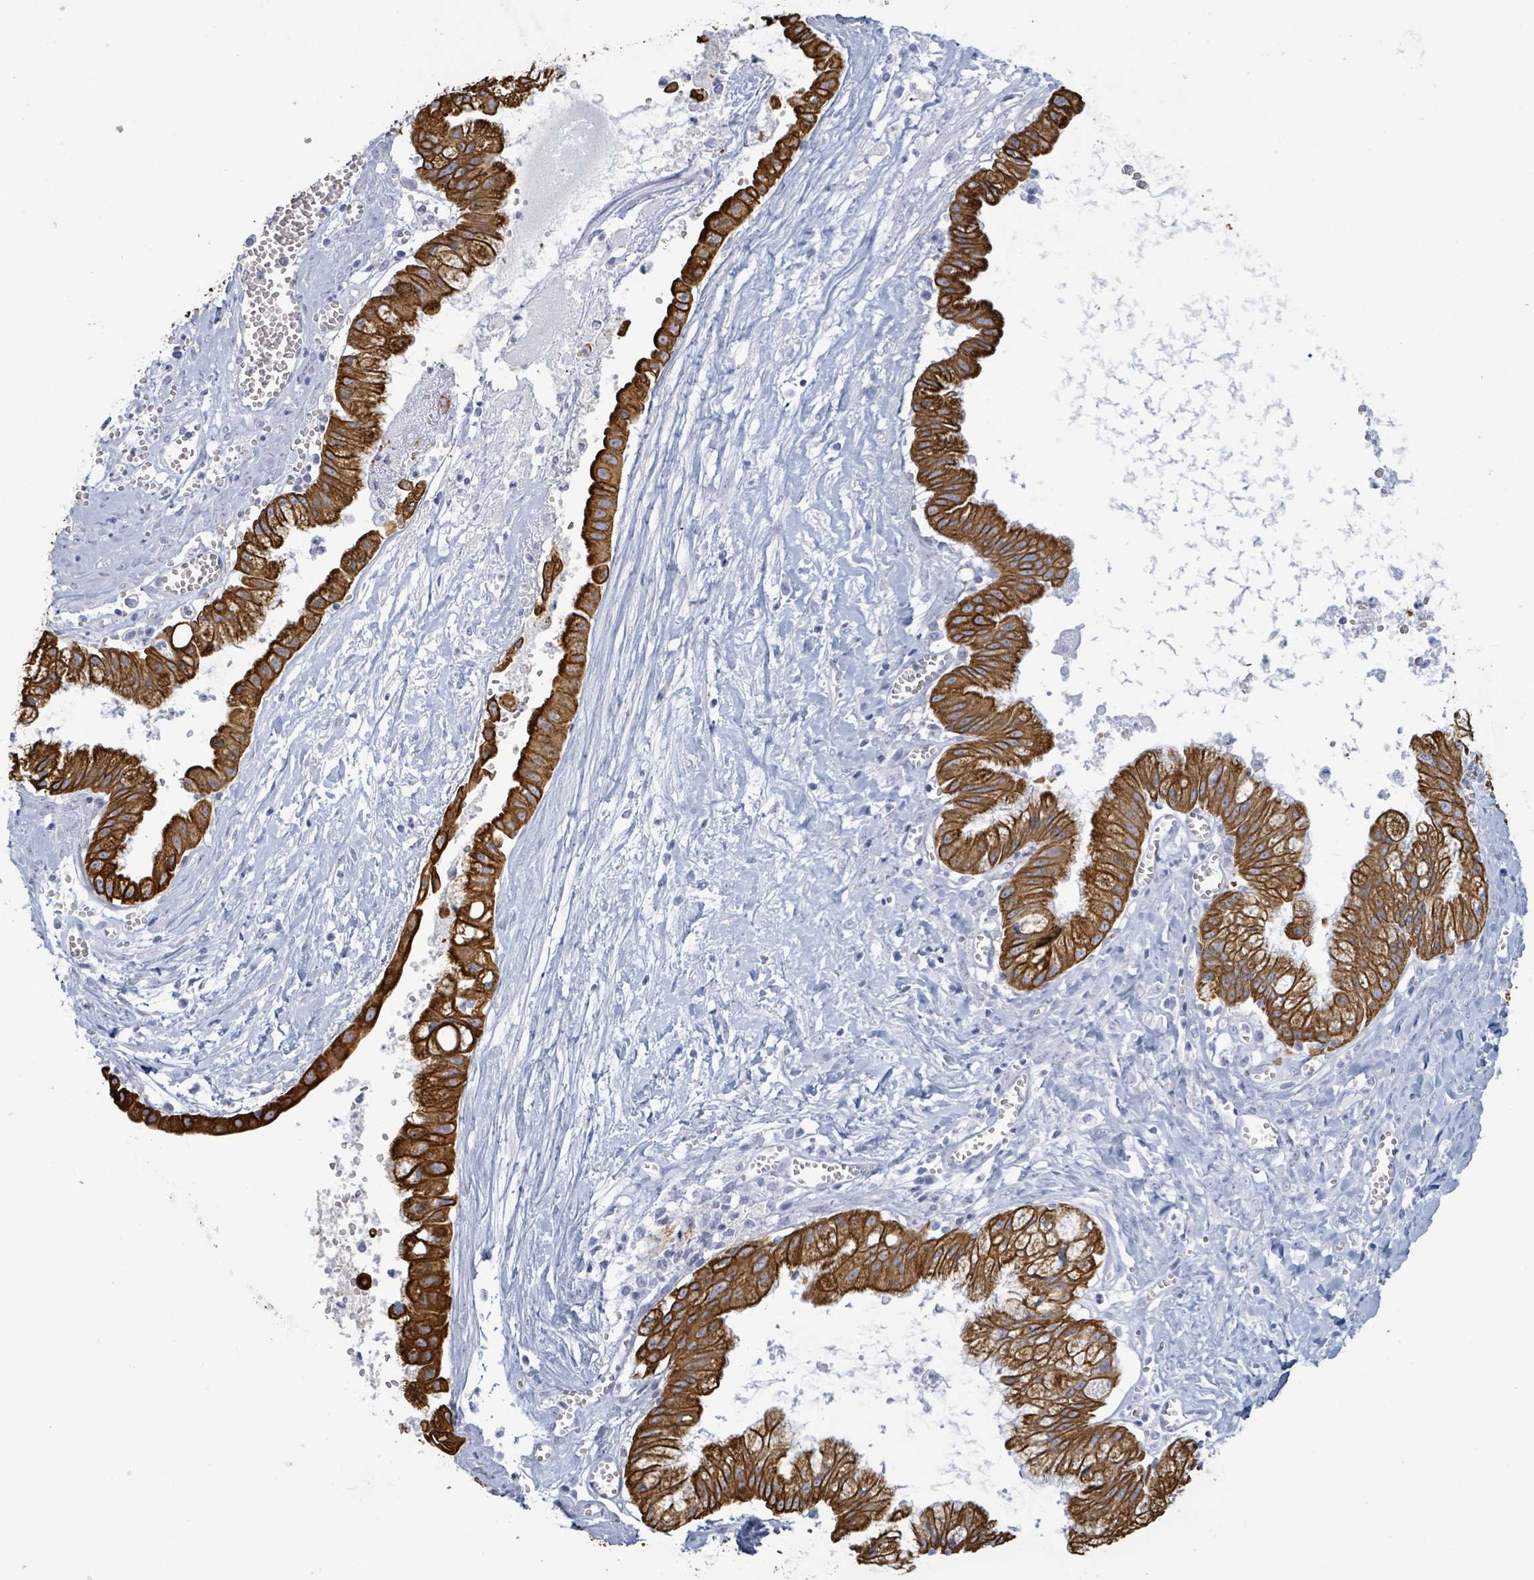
{"staining": {"intensity": "strong", "quantity": ">75%", "location": "cytoplasmic/membranous"}, "tissue": "ovarian cancer", "cell_type": "Tumor cells", "image_type": "cancer", "snomed": [{"axis": "morphology", "description": "Cystadenocarcinoma, mucinous, NOS"}, {"axis": "topography", "description": "Ovary"}], "caption": "High-power microscopy captured an immunohistochemistry (IHC) photomicrograph of mucinous cystadenocarcinoma (ovarian), revealing strong cytoplasmic/membranous positivity in approximately >75% of tumor cells.", "gene": "KRT8", "patient": {"sex": "female", "age": 70}}